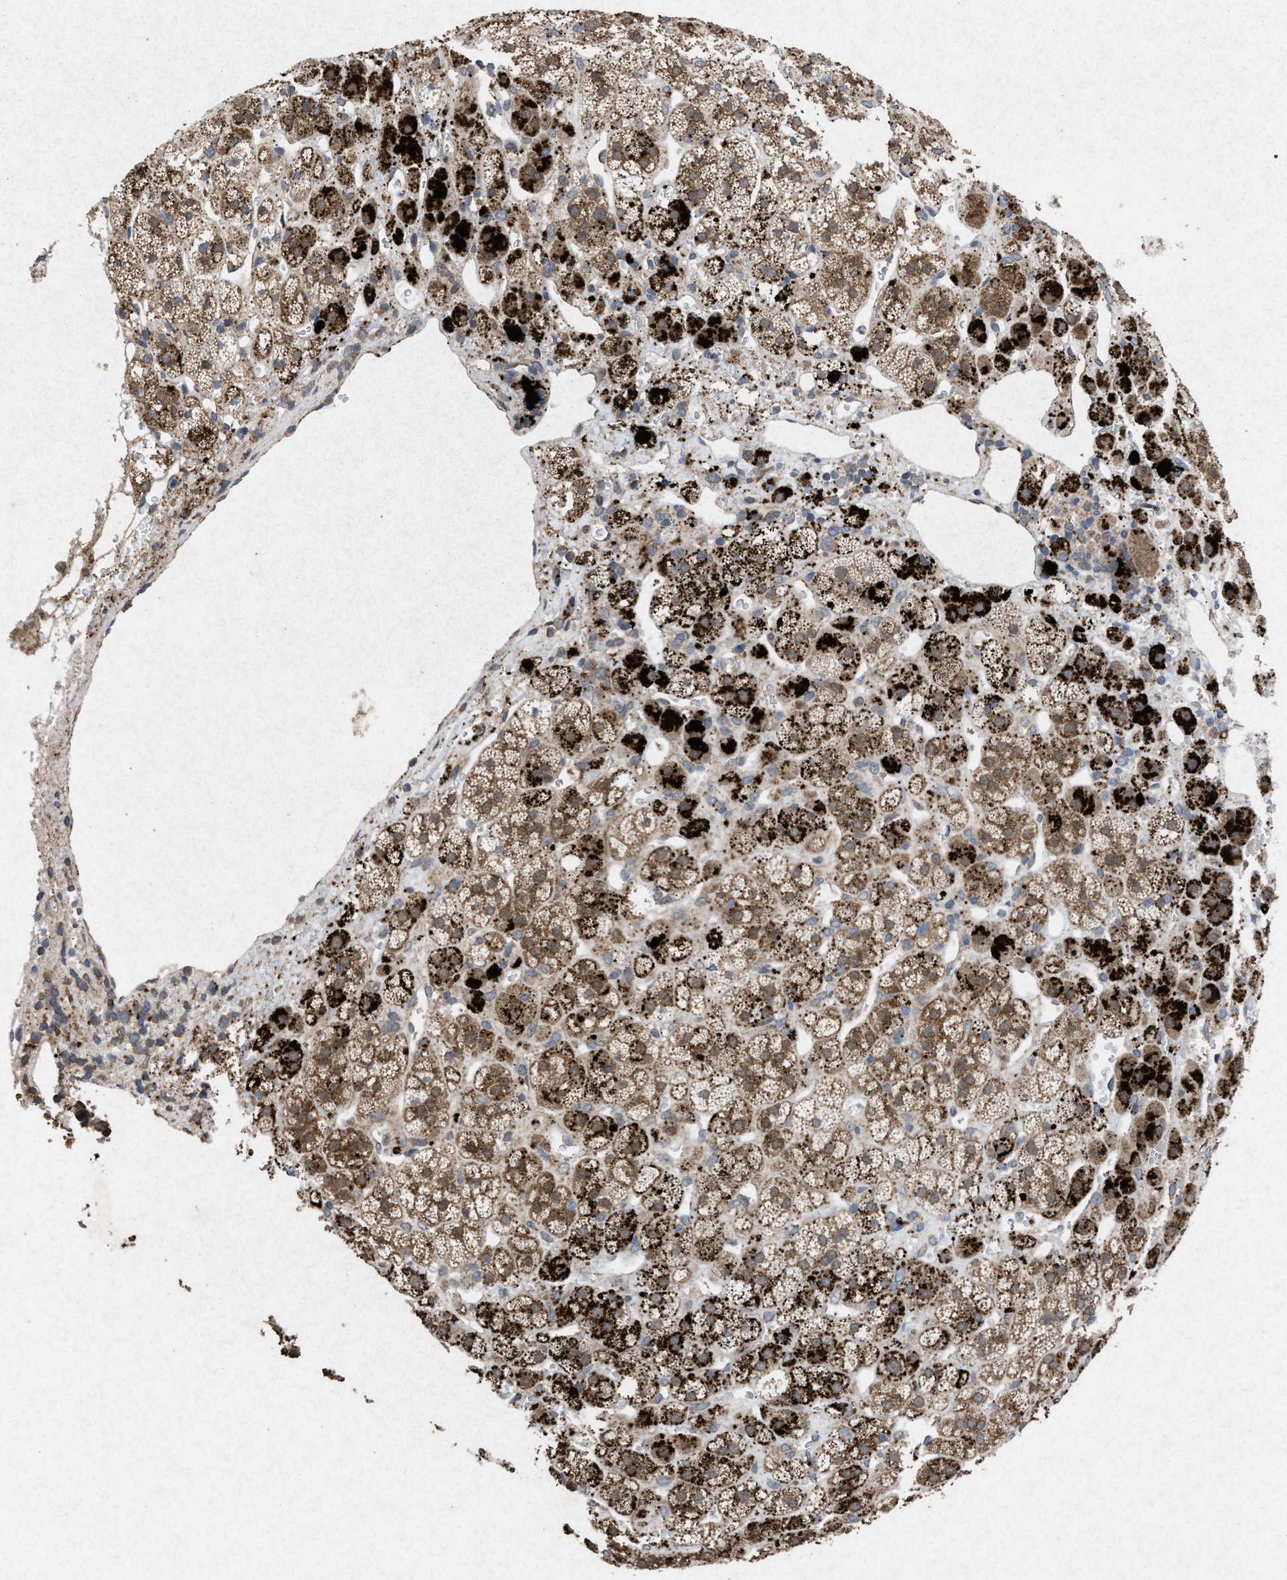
{"staining": {"intensity": "strong", "quantity": ">75%", "location": "cytoplasmic/membranous"}, "tissue": "adrenal gland", "cell_type": "Glandular cells", "image_type": "normal", "snomed": [{"axis": "morphology", "description": "Normal tissue, NOS"}, {"axis": "topography", "description": "Adrenal gland"}], "caption": "Immunohistochemistry (IHC) (DAB) staining of normal adrenal gland shows strong cytoplasmic/membranous protein staining in approximately >75% of glandular cells. Nuclei are stained in blue.", "gene": "MSI2", "patient": {"sex": "male", "age": 56}}